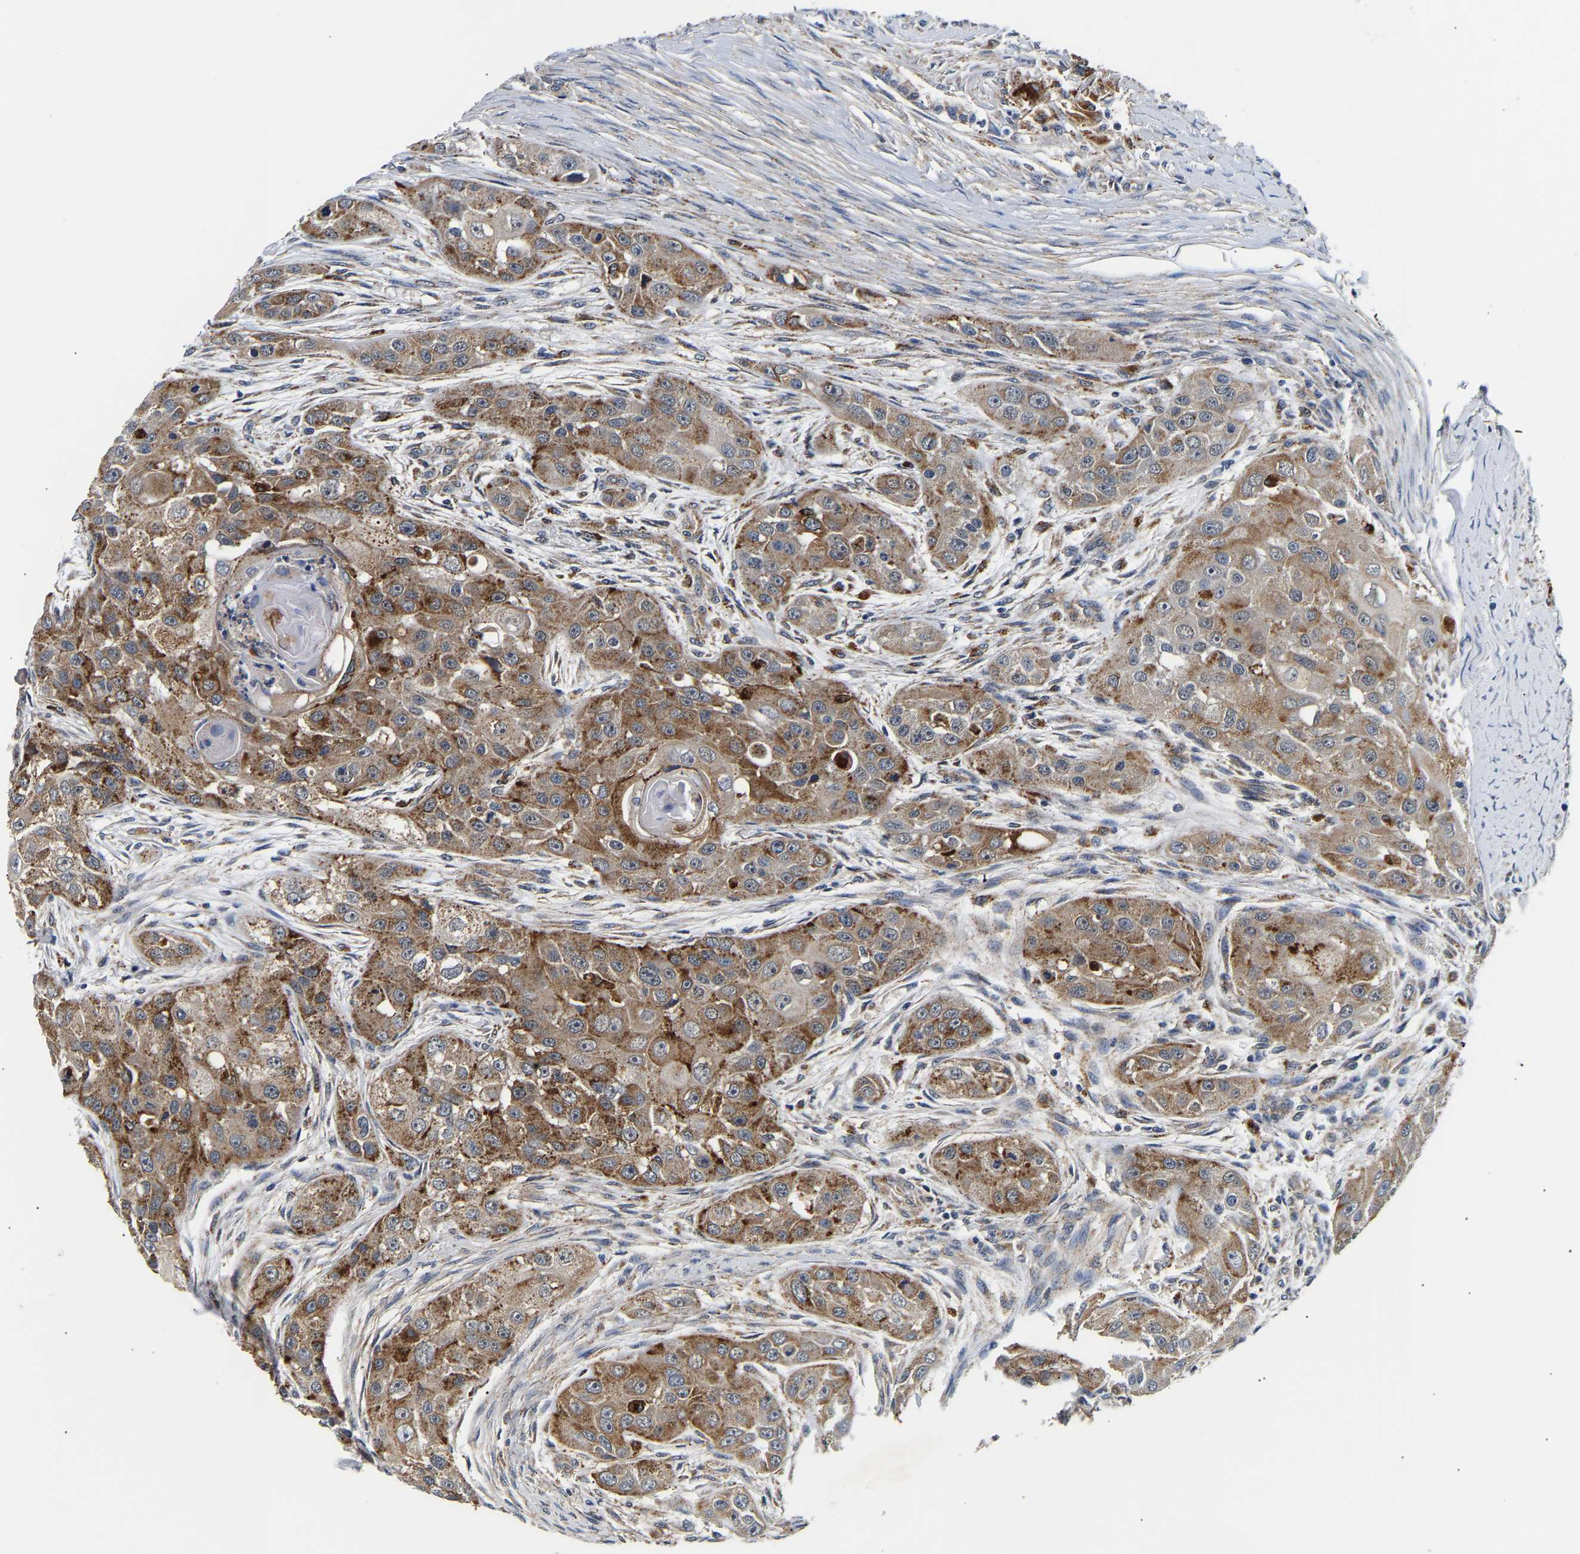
{"staining": {"intensity": "moderate", "quantity": ">75%", "location": "cytoplasmic/membranous"}, "tissue": "head and neck cancer", "cell_type": "Tumor cells", "image_type": "cancer", "snomed": [{"axis": "morphology", "description": "Normal tissue, NOS"}, {"axis": "morphology", "description": "Squamous cell carcinoma, NOS"}, {"axis": "topography", "description": "Skeletal muscle"}, {"axis": "topography", "description": "Head-Neck"}], "caption": "About >75% of tumor cells in head and neck cancer (squamous cell carcinoma) demonstrate moderate cytoplasmic/membranous protein staining as visualized by brown immunohistochemical staining.", "gene": "SMU1", "patient": {"sex": "male", "age": 51}}